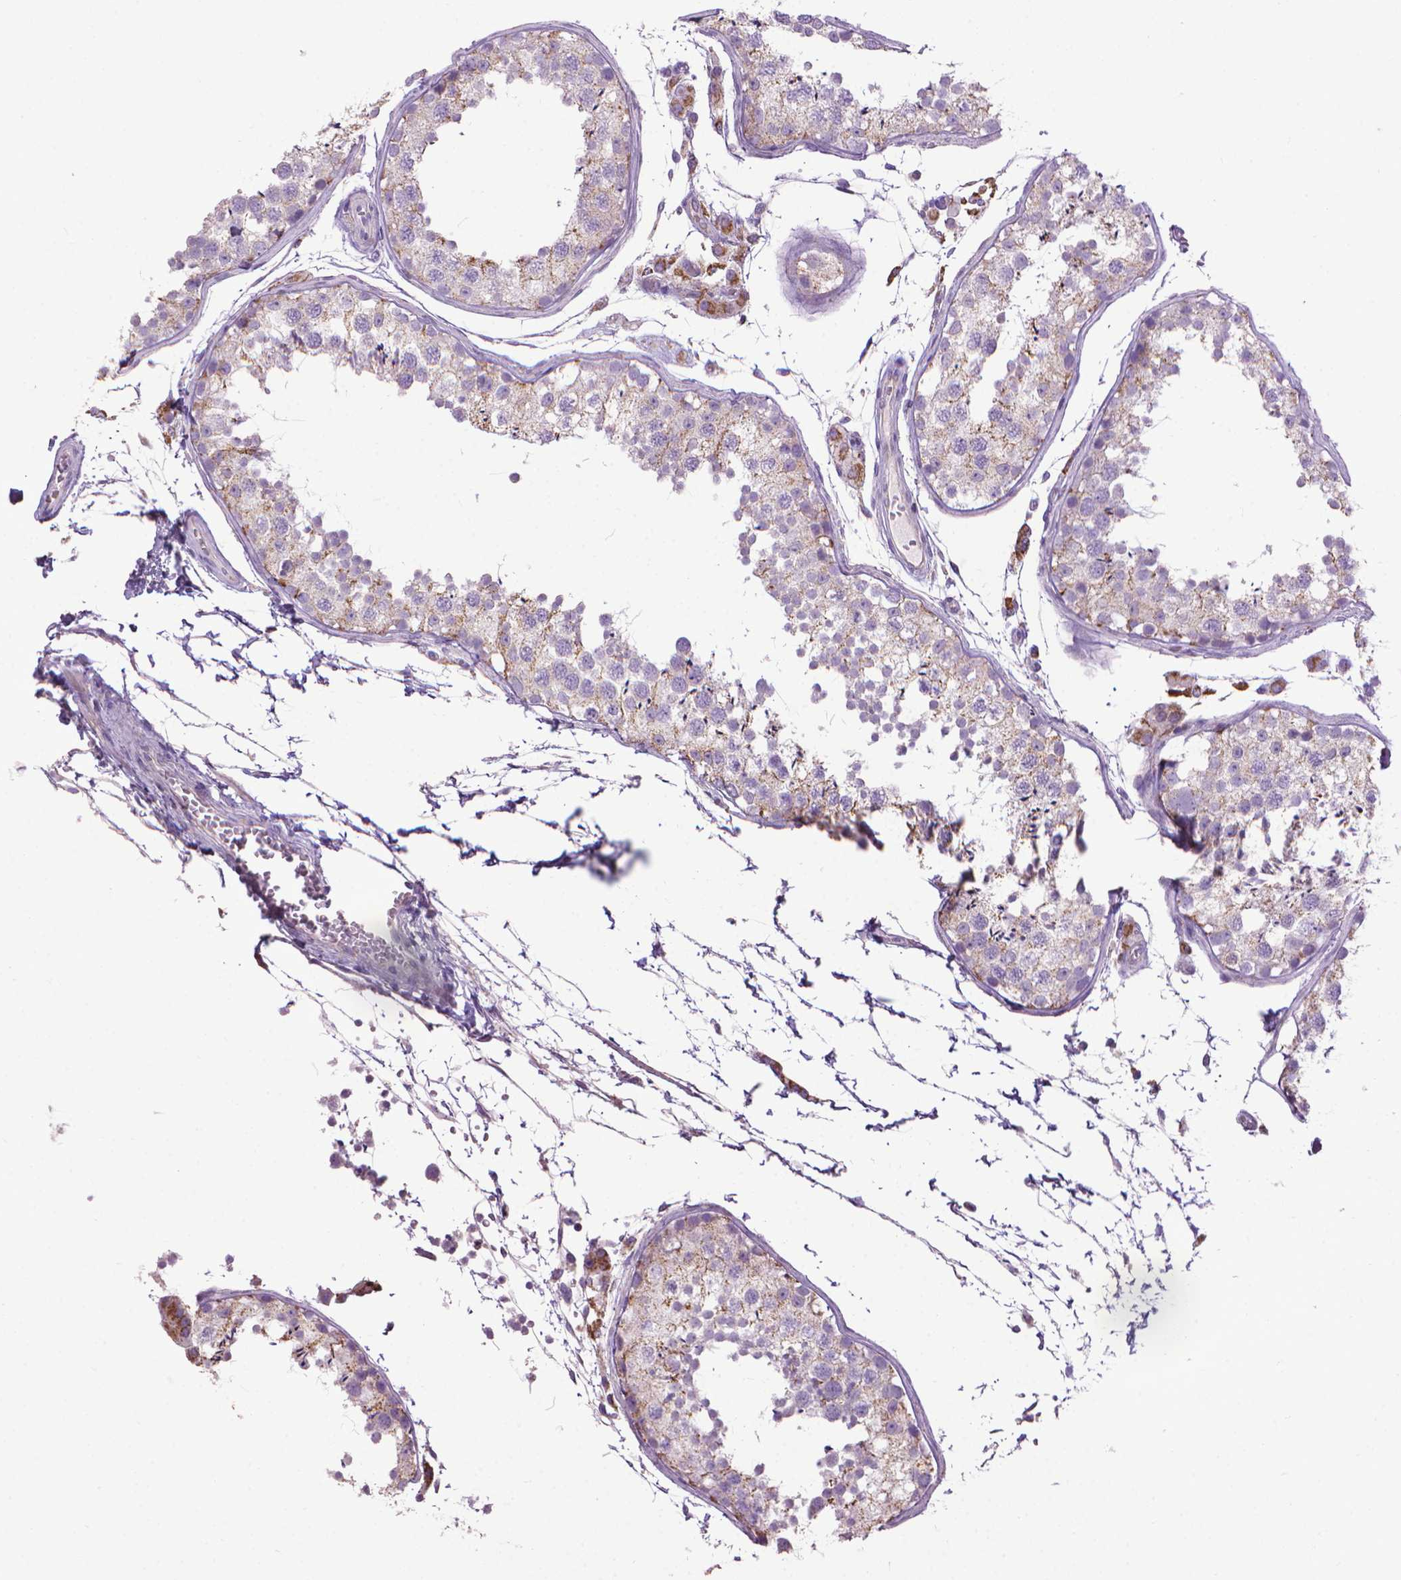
{"staining": {"intensity": "weak", "quantity": "<25%", "location": "cytoplasmic/membranous"}, "tissue": "testis", "cell_type": "Cells in seminiferous ducts", "image_type": "normal", "snomed": [{"axis": "morphology", "description": "Normal tissue, NOS"}, {"axis": "topography", "description": "Testis"}], "caption": "A high-resolution micrograph shows IHC staining of unremarkable testis, which shows no significant staining in cells in seminiferous ducts.", "gene": "VDAC1", "patient": {"sex": "male", "age": 29}}